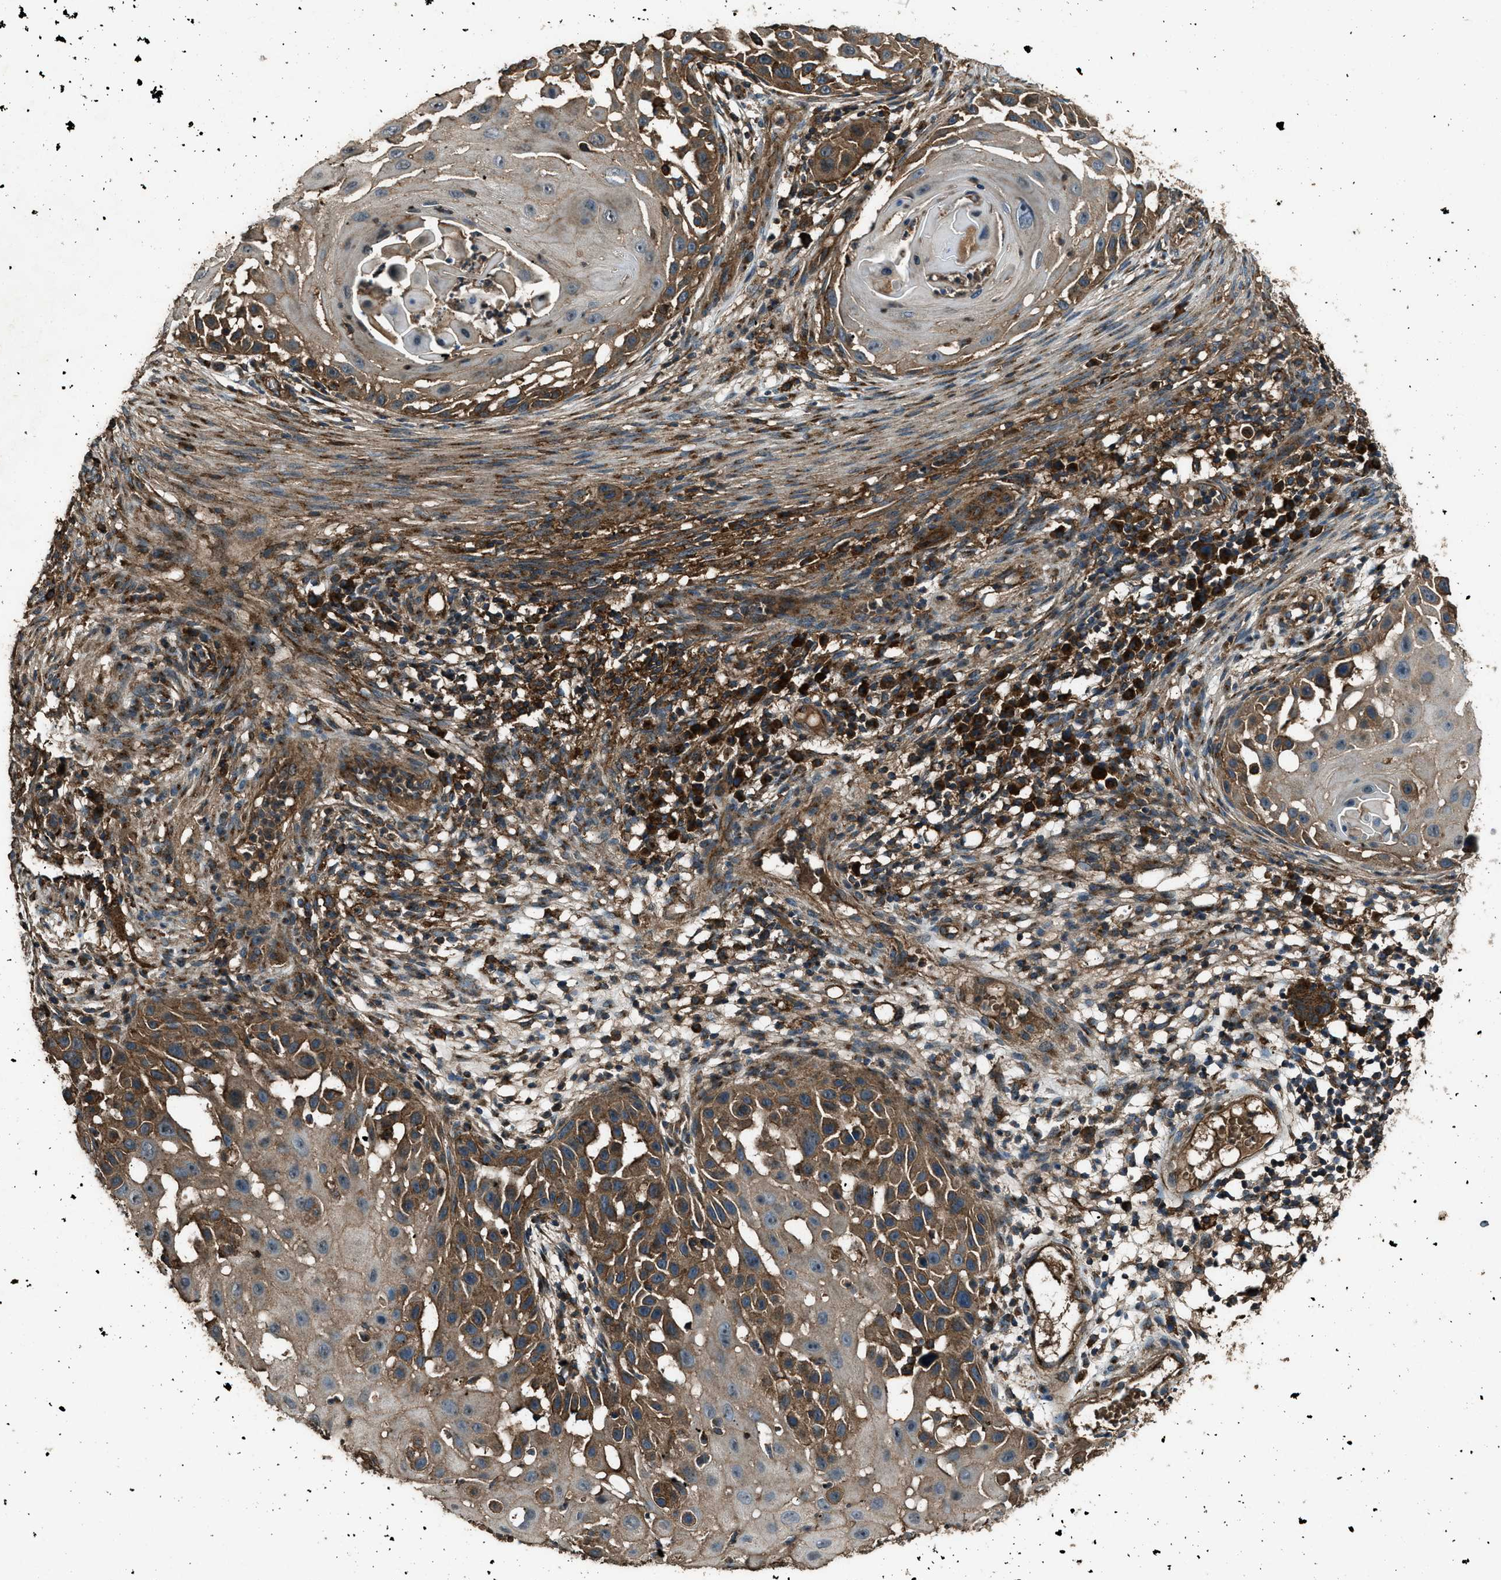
{"staining": {"intensity": "moderate", "quantity": ">75%", "location": "cytoplasmic/membranous"}, "tissue": "skin cancer", "cell_type": "Tumor cells", "image_type": "cancer", "snomed": [{"axis": "morphology", "description": "Squamous cell carcinoma, NOS"}, {"axis": "topography", "description": "Skin"}], "caption": "The histopathology image reveals immunohistochemical staining of squamous cell carcinoma (skin). There is moderate cytoplasmic/membranous positivity is present in approximately >75% of tumor cells.", "gene": "MAP3K8", "patient": {"sex": "female", "age": 44}}